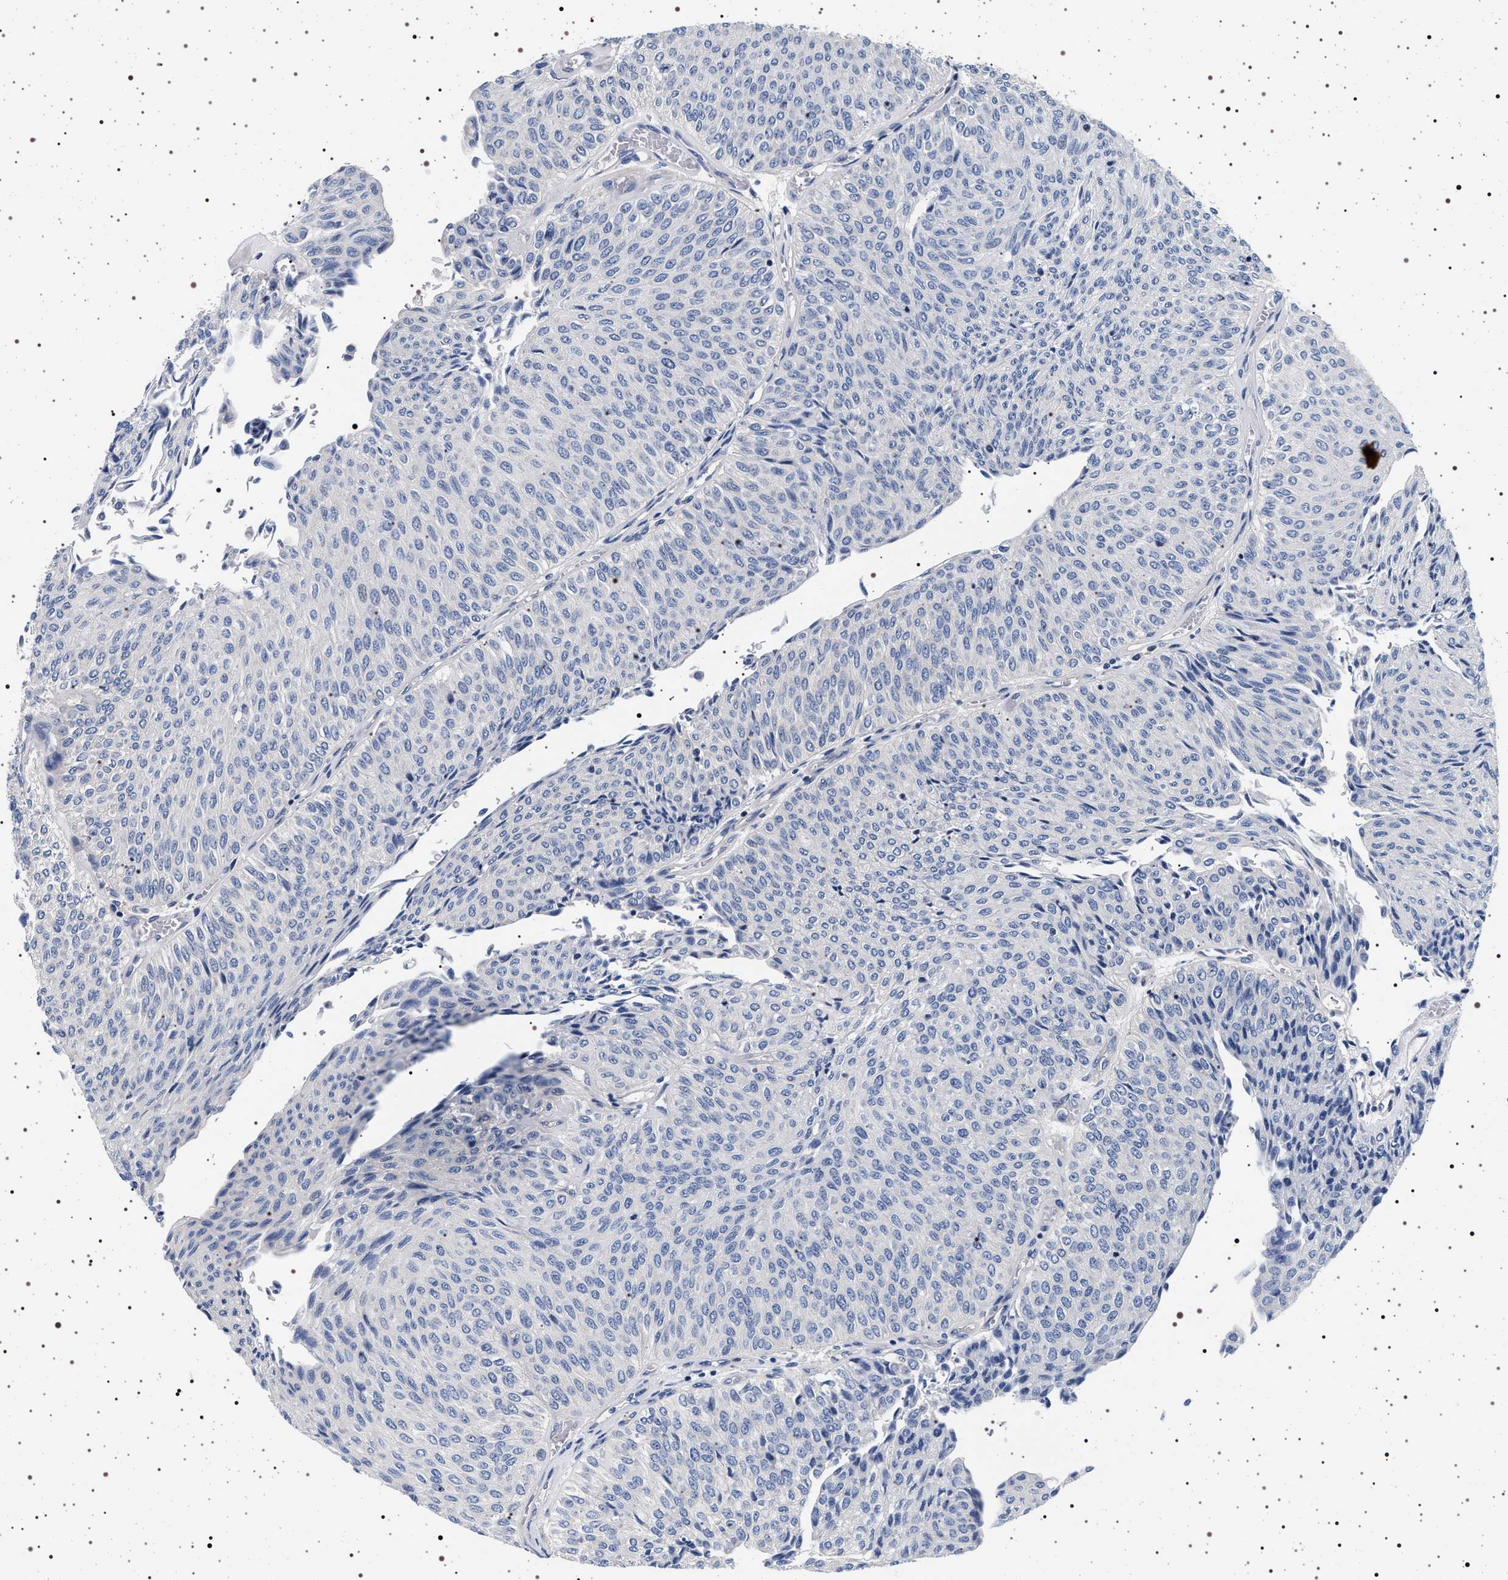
{"staining": {"intensity": "negative", "quantity": "none", "location": "none"}, "tissue": "urothelial cancer", "cell_type": "Tumor cells", "image_type": "cancer", "snomed": [{"axis": "morphology", "description": "Urothelial carcinoma, Low grade"}, {"axis": "topography", "description": "Urinary bladder"}], "caption": "Urothelial cancer stained for a protein using IHC displays no staining tumor cells.", "gene": "HSD17B1", "patient": {"sex": "male", "age": 78}}